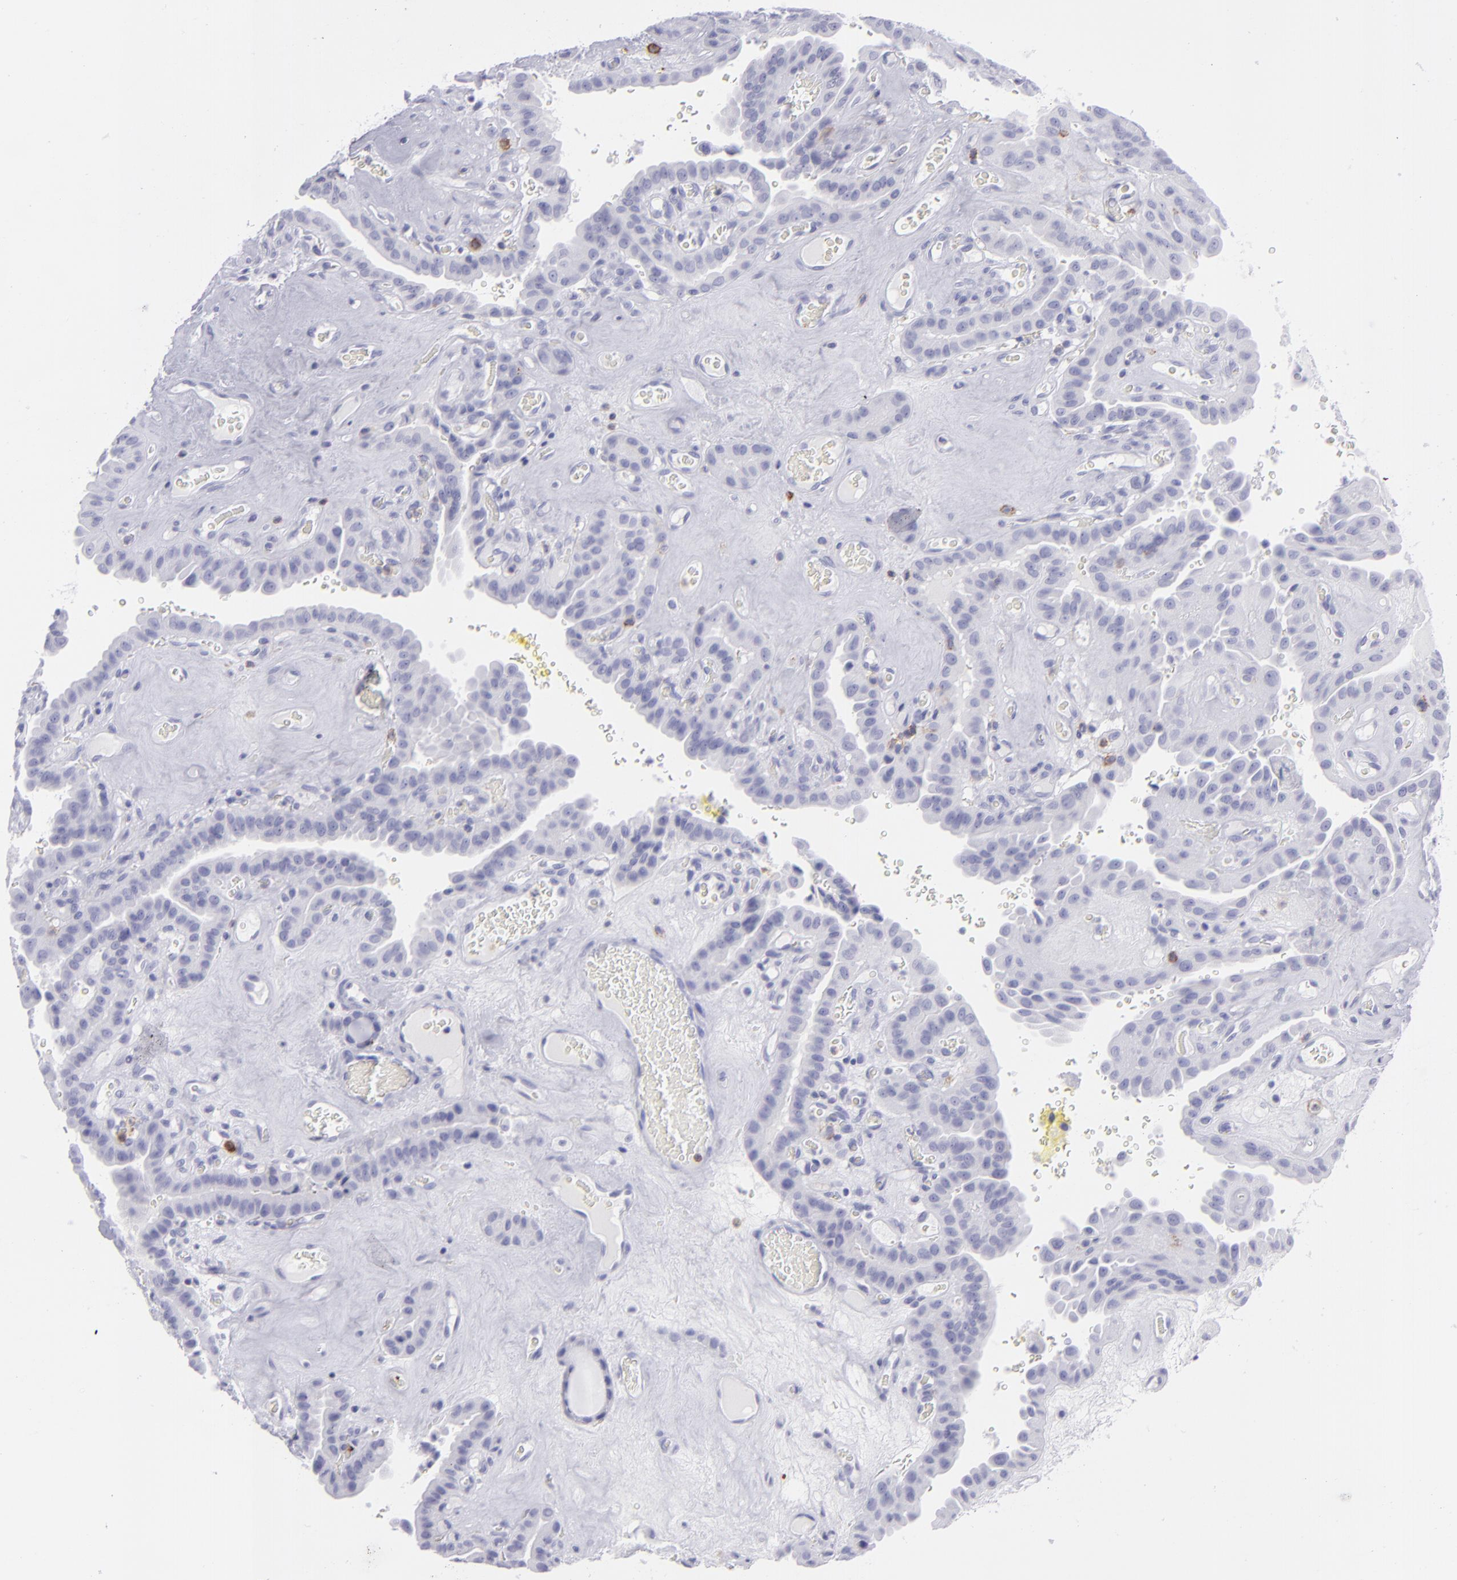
{"staining": {"intensity": "negative", "quantity": "none", "location": "none"}, "tissue": "thyroid cancer", "cell_type": "Tumor cells", "image_type": "cancer", "snomed": [{"axis": "morphology", "description": "Papillary adenocarcinoma, NOS"}, {"axis": "topography", "description": "Thyroid gland"}], "caption": "An immunohistochemistry photomicrograph of thyroid papillary adenocarcinoma is shown. There is no staining in tumor cells of thyroid papillary adenocarcinoma. (Immunohistochemistry, brightfield microscopy, high magnification).", "gene": "SELPLG", "patient": {"sex": "male", "age": 87}}